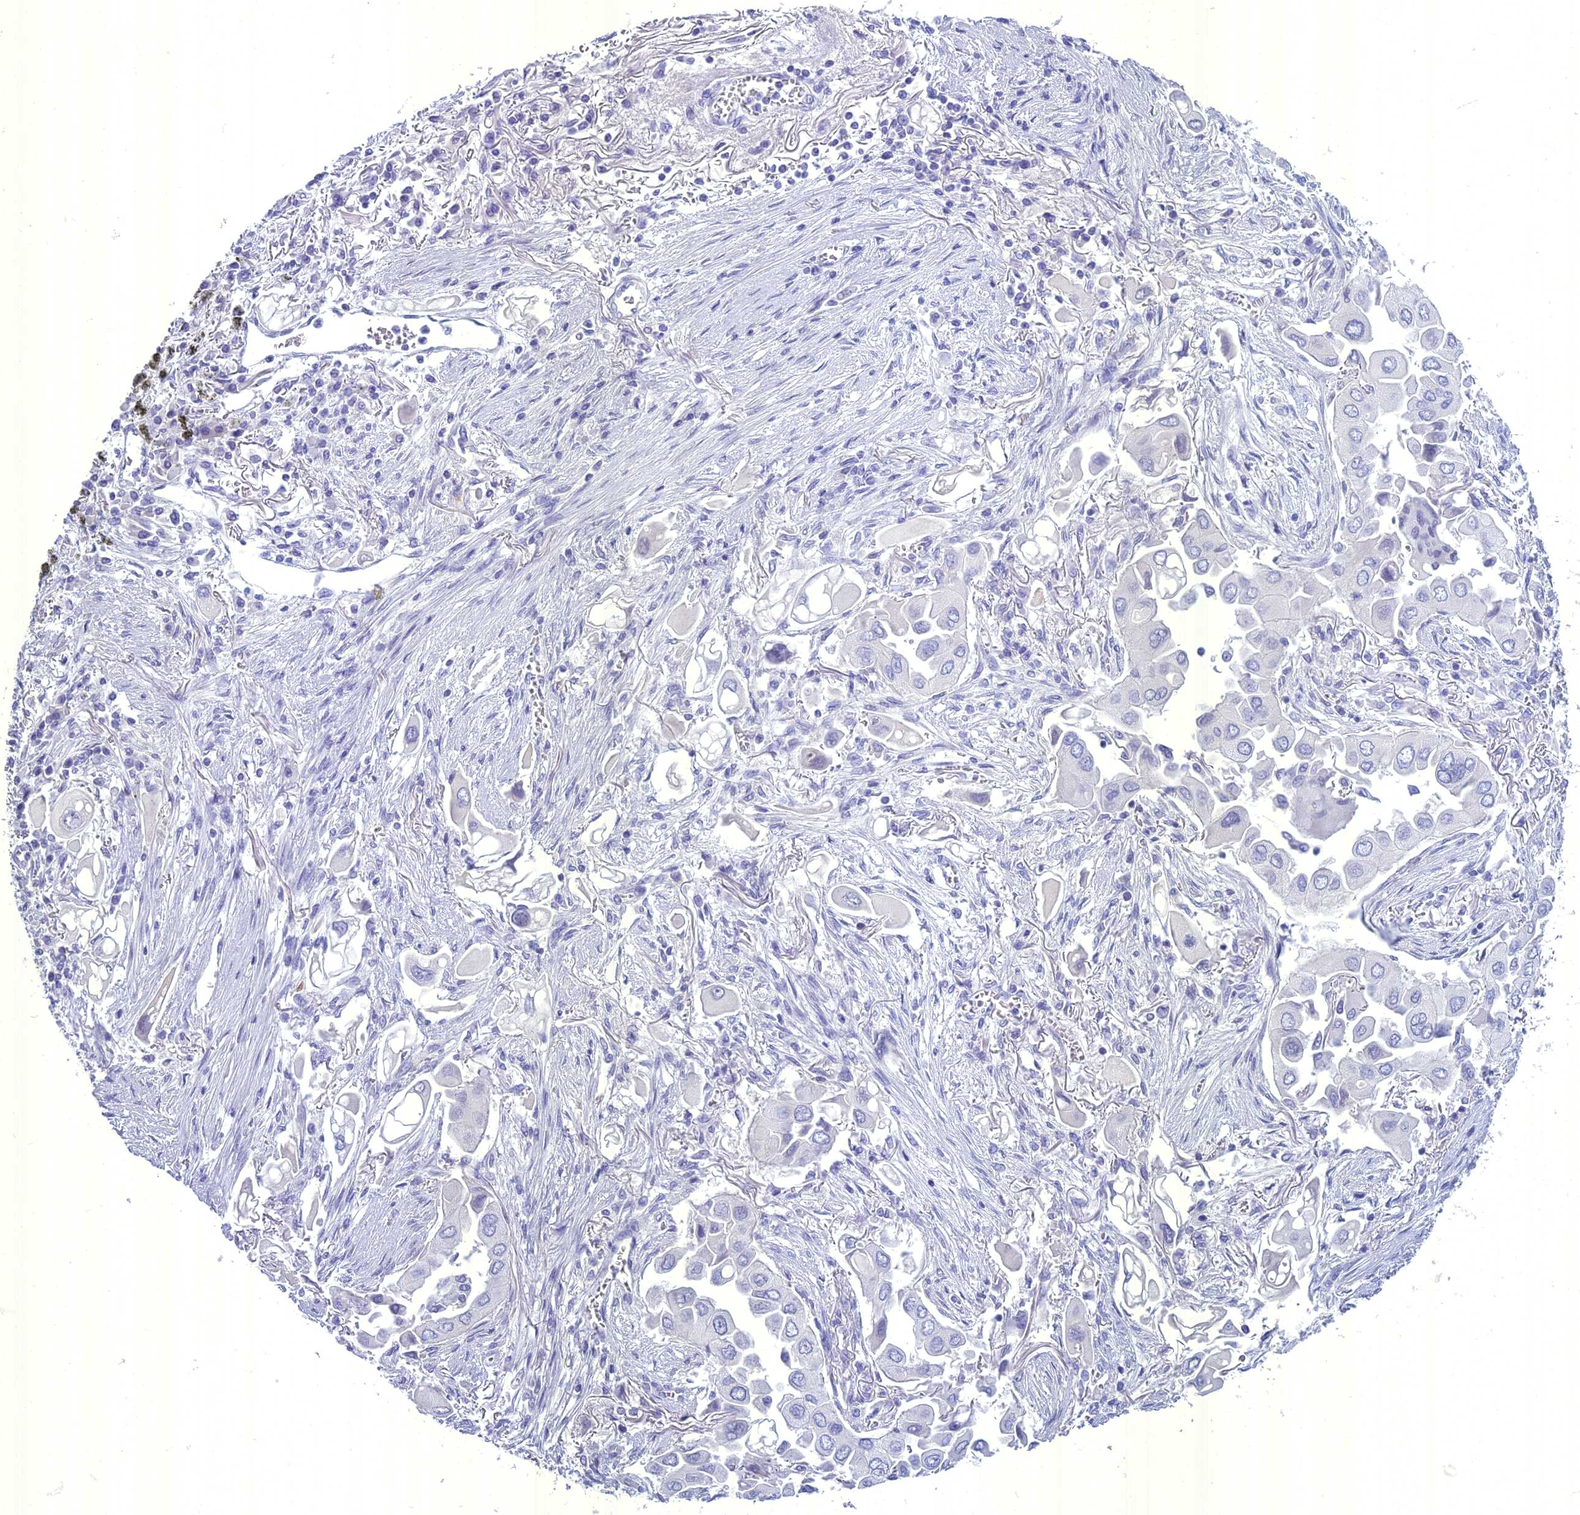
{"staining": {"intensity": "negative", "quantity": "none", "location": "none"}, "tissue": "lung cancer", "cell_type": "Tumor cells", "image_type": "cancer", "snomed": [{"axis": "morphology", "description": "Adenocarcinoma, NOS"}, {"axis": "topography", "description": "Lung"}], "caption": "Human adenocarcinoma (lung) stained for a protein using immunohistochemistry (IHC) demonstrates no positivity in tumor cells.", "gene": "UNC80", "patient": {"sex": "female", "age": 76}}